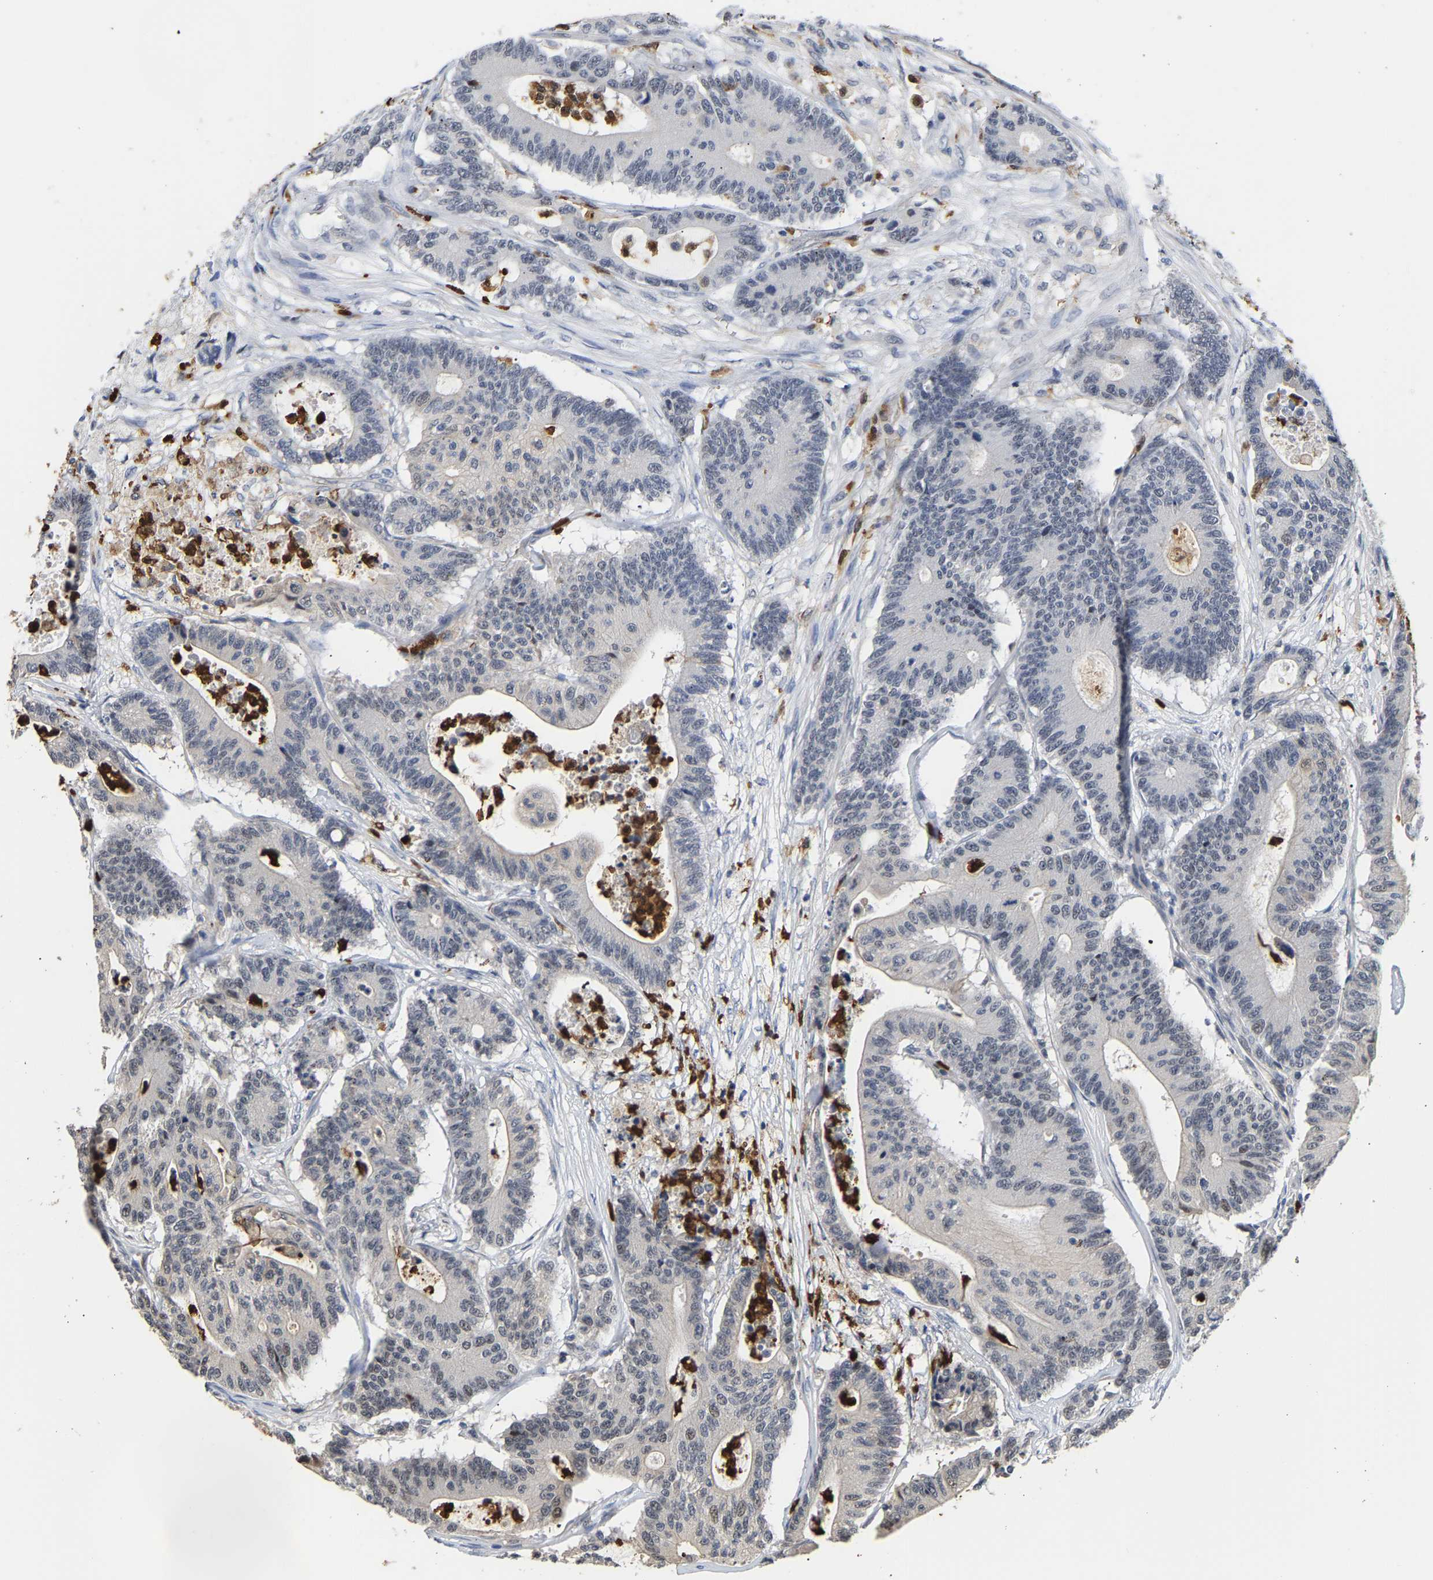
{"staining": {"intensity": "weak", "quantity": "<25%", "location": "nuclear"}, "tissue": "colorectal cancer", "cell_type": "Tumor cells", "image_type": "cancer", "snomed": [{"axis": "morphology", "description": "Adenocarcinoma, NOS"}, {"axis": "topography", "description": "Colon"}], "caption": "A photomicrograph of colorectal adenocarcinoma stained for a protein exhibits no brown staining in tumor cells. (Brightfield microscopy of DAB (3,3'-diaminobenzidine) immunohistochemistry at high magnification).", "gene": "TDRD7", "patient": {"sex": "female", "age": 84}}